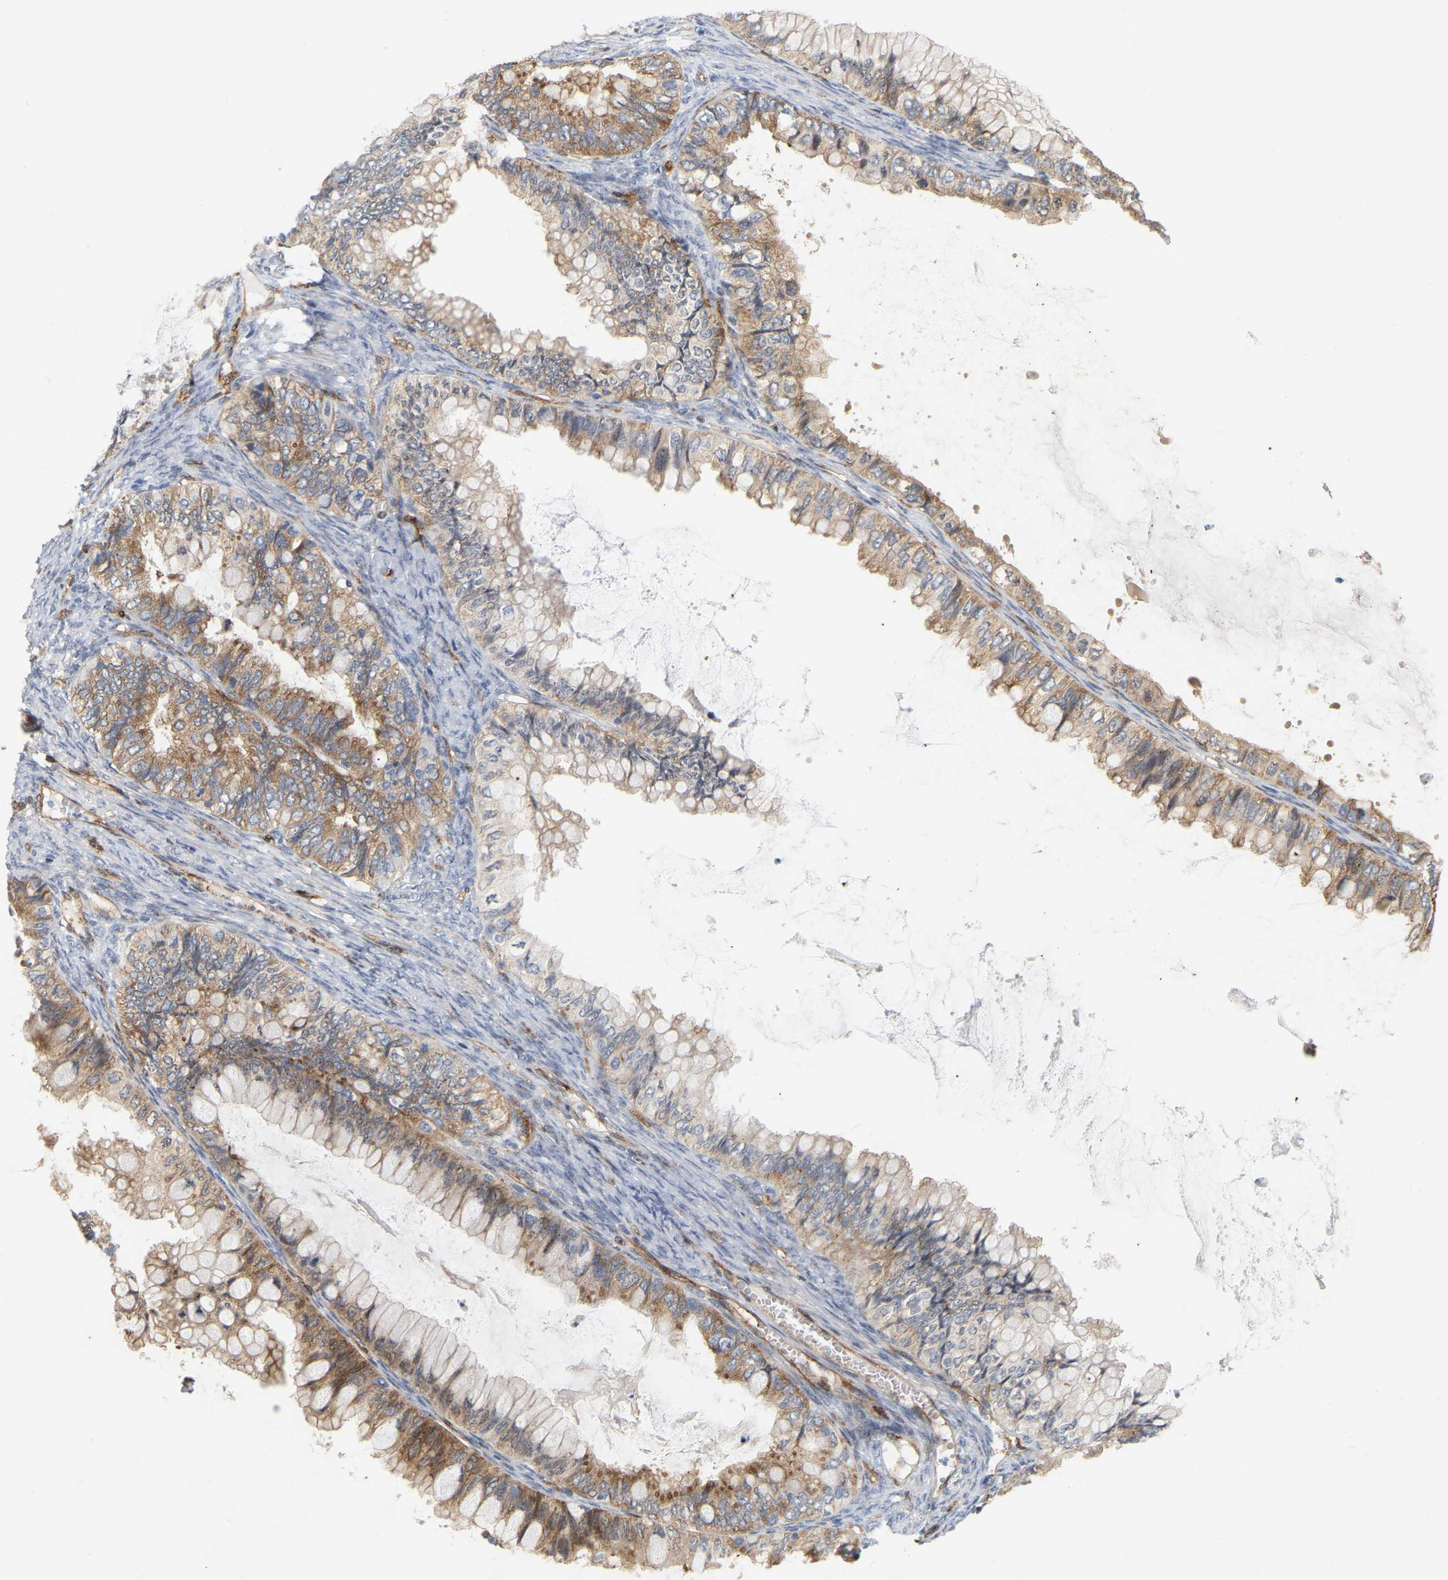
{"staining": {"intensity": "moderate", "quantity": ">75%", "location": "cytoplasmic/membranous"}, "tissue": "ovarian cancer", "cell_type": "Tumor cells", "image_type": "cancer", "snomed": [{"axis": "morphology", "description": "Cystadenocarcinoma, mucinous, NOS"}, {"axis": "topography", "description": "Ovary"}], "caption": "DAB immunohistochemical staining of human ovarian cancer (mucinous cystadenocarcinoma) shows moderate cytoplasmic/membranous protein staining in approximately >75% of tumor cells. The protein is stained brown, and the nuclei are stained in blue (DAB IHC with brightfield microscopy, high magnification).", "gene": "RAPH1", "patient": {"sex": "female", "age": 80}}